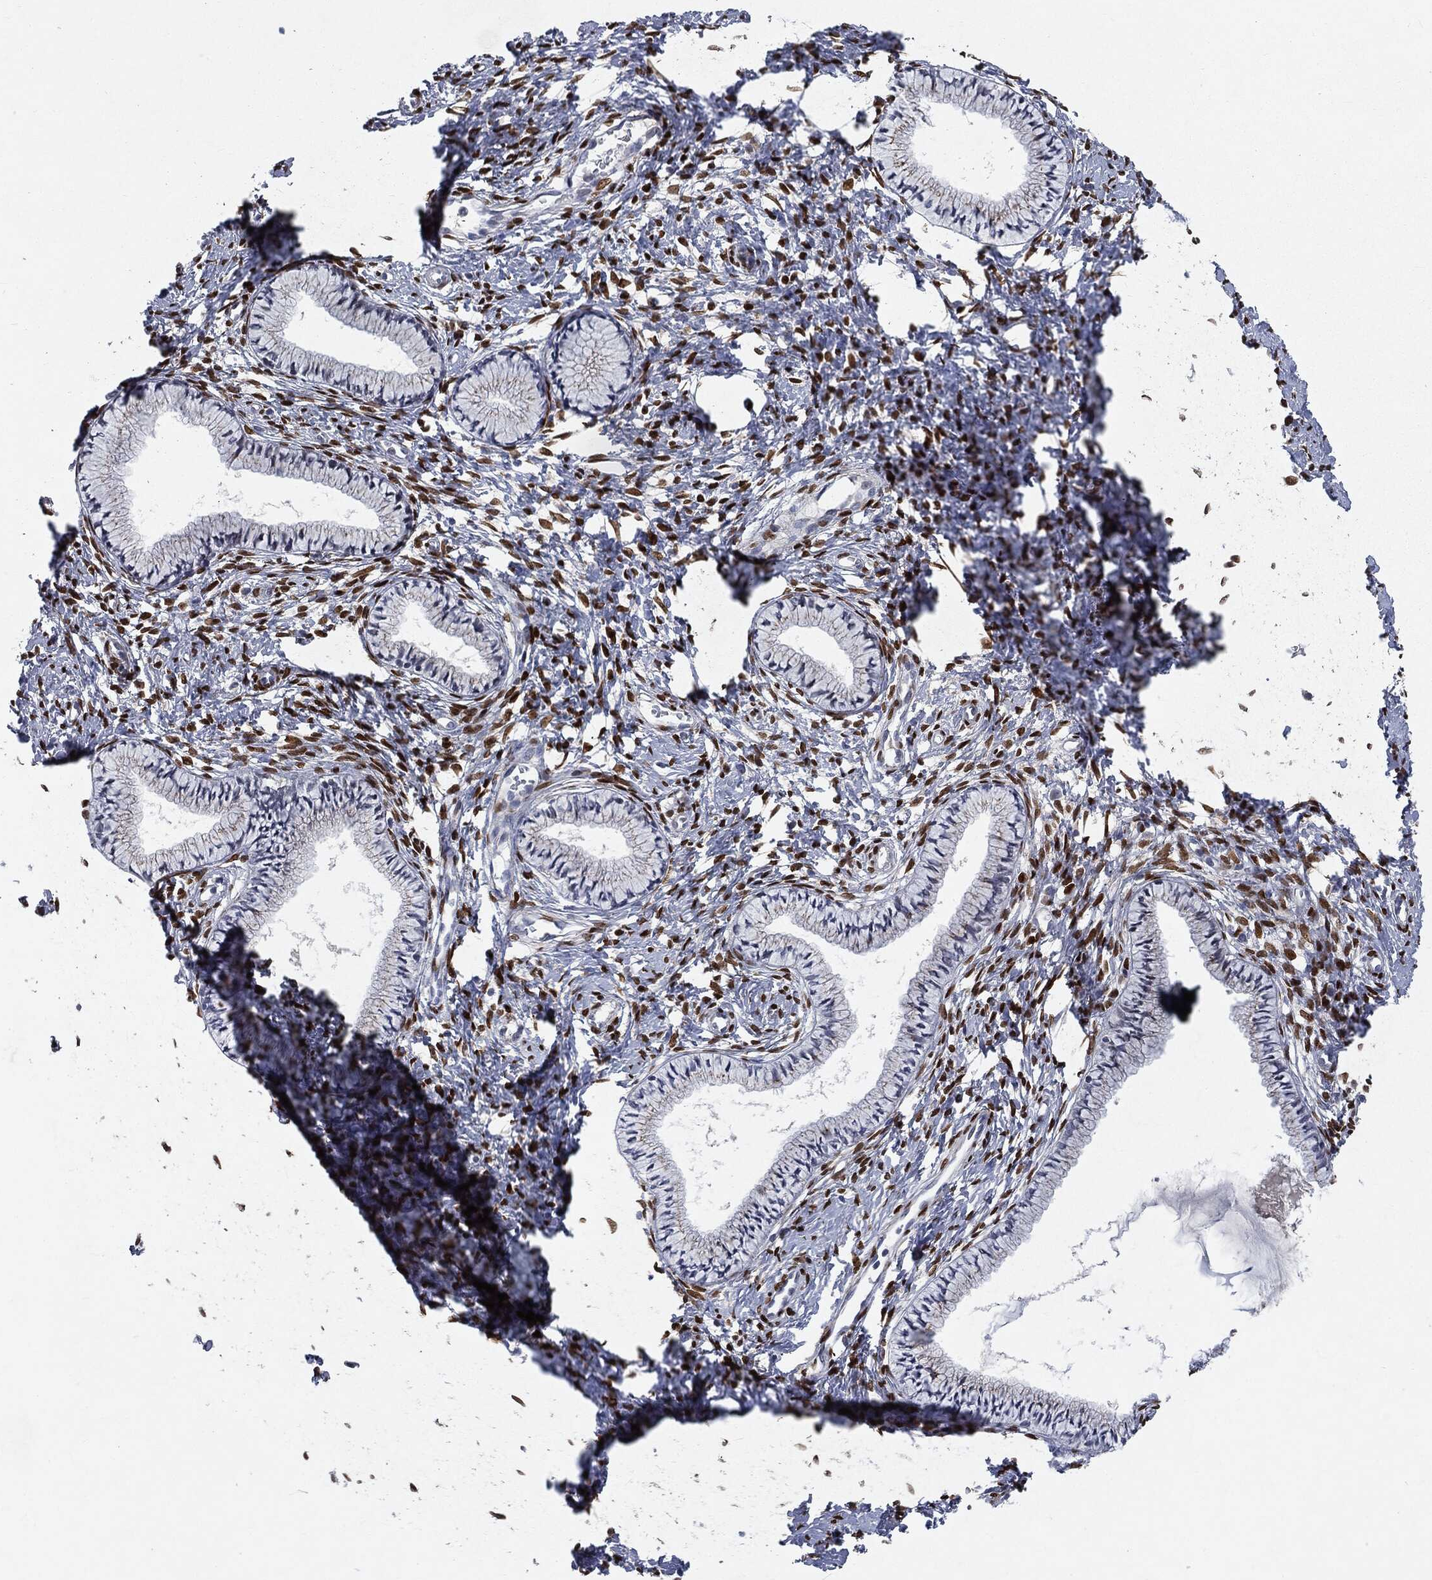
{"staining": {"intensity": "negative", "quantity": "none", "location": "none"}, "tissue": "cervix", "cell_type": "Glandular cells", "image_type": "normal", "snomed": [{"axis": "morphology", "description": "Normal tissue, NOS"}, {"axis": "topography", "description": "Cervix"}], "caption": "This is a image of immunohistochemistry (IHC) staining of benign cervix, which shows no expression in glandular cells.", "gene": "CASD1", "patient": {"sex": "female", "age": 39}}